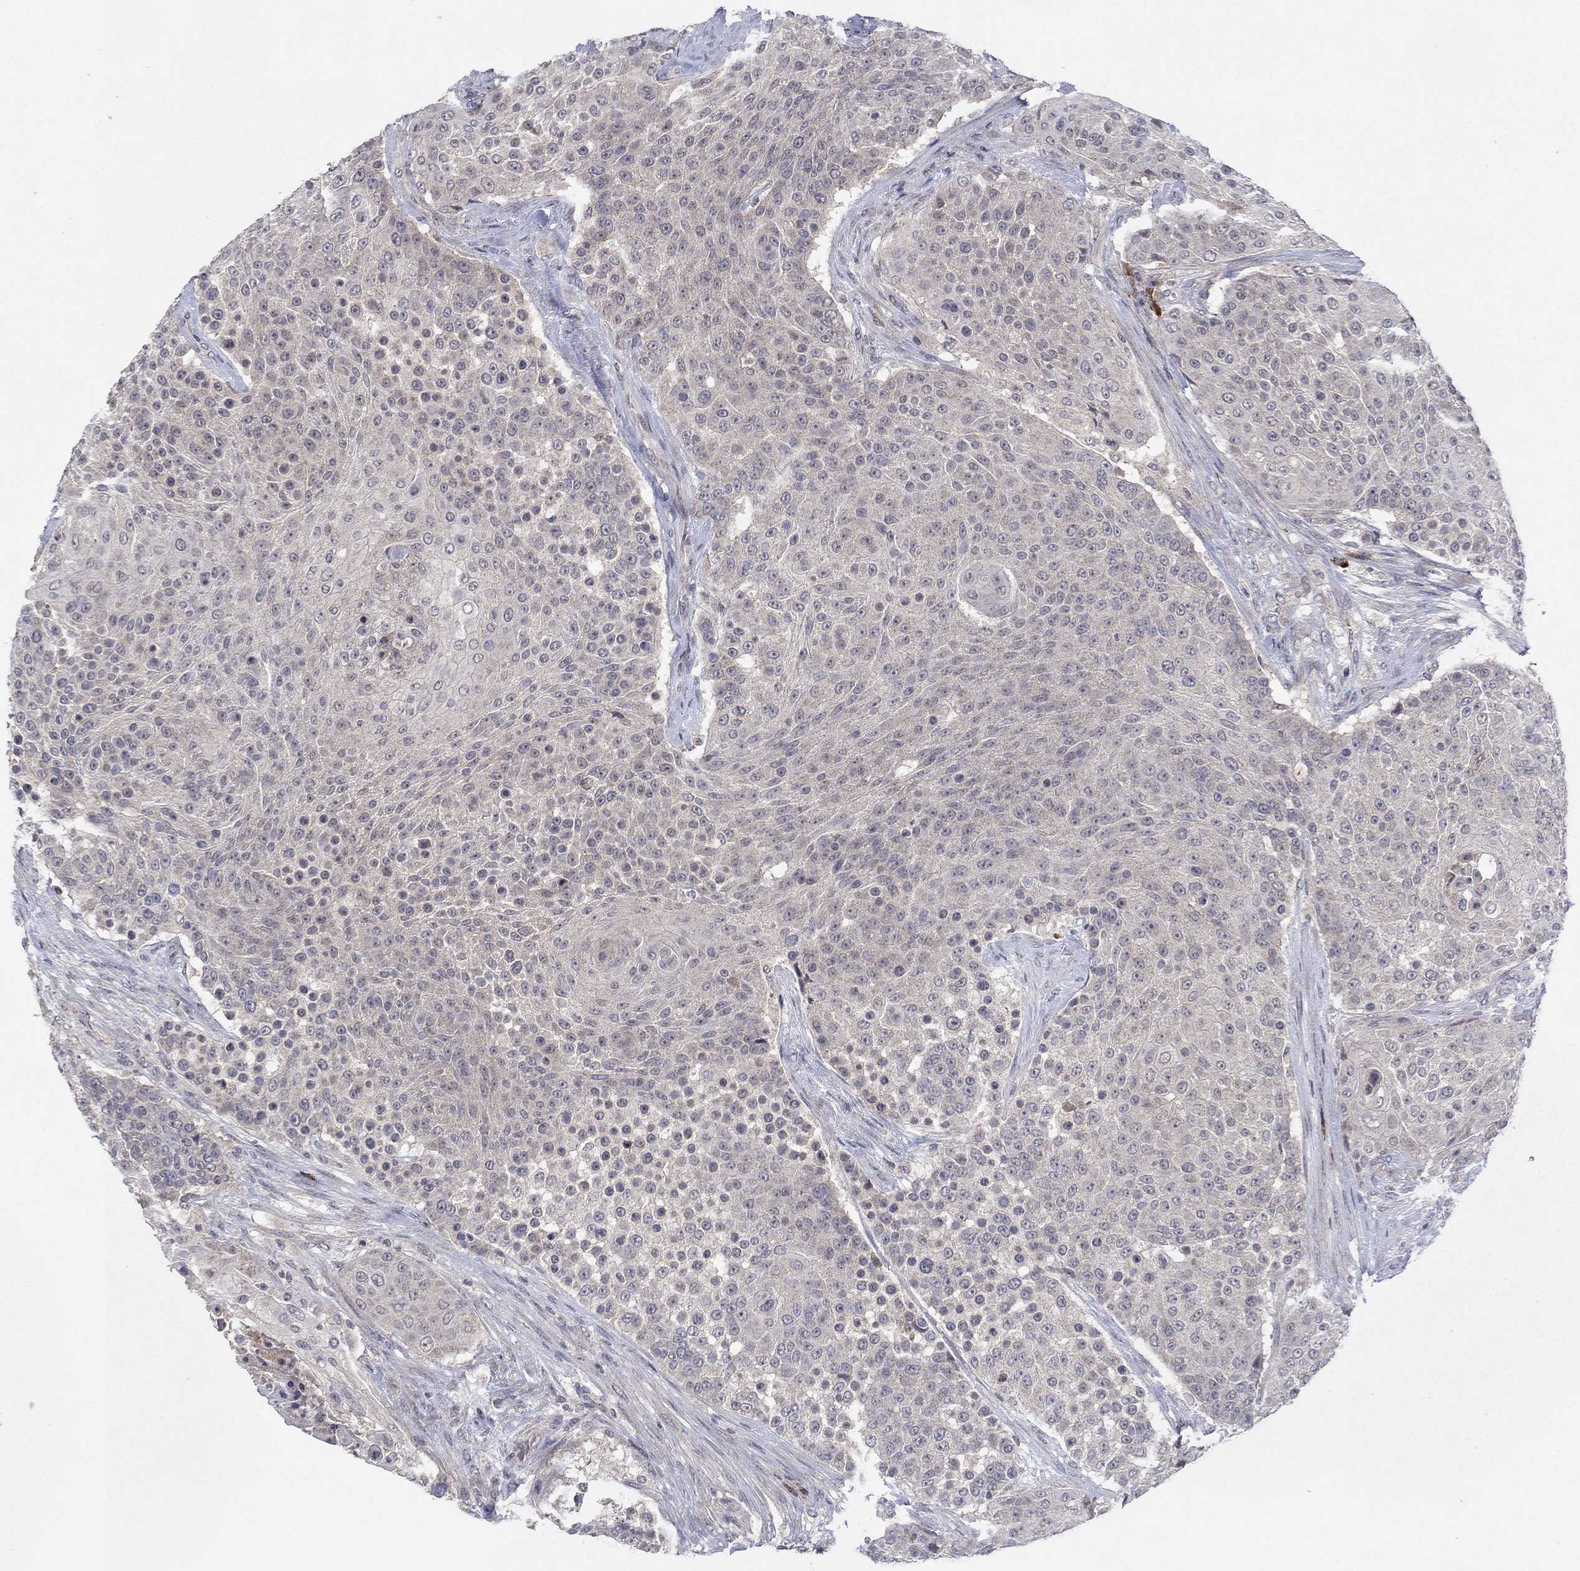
{"staining": {"intensity": "negative", "quantity": "none", "location": "none"}, "tissue": "urothelial cancer", "cell_type": "Tumor cells", "image_type": "cancer", "snomed": [{"axis": "morphology", "description": "Urothelial carcinoma, High grade"}, {"axis": "topography", "description": "Urinary bladder"}], "caption": "IHC of human high-grade urothelial carcinoma shows no expression in tumor cells.", "gene": "IL4", "patient": {"sex": "female", "age": 63}}